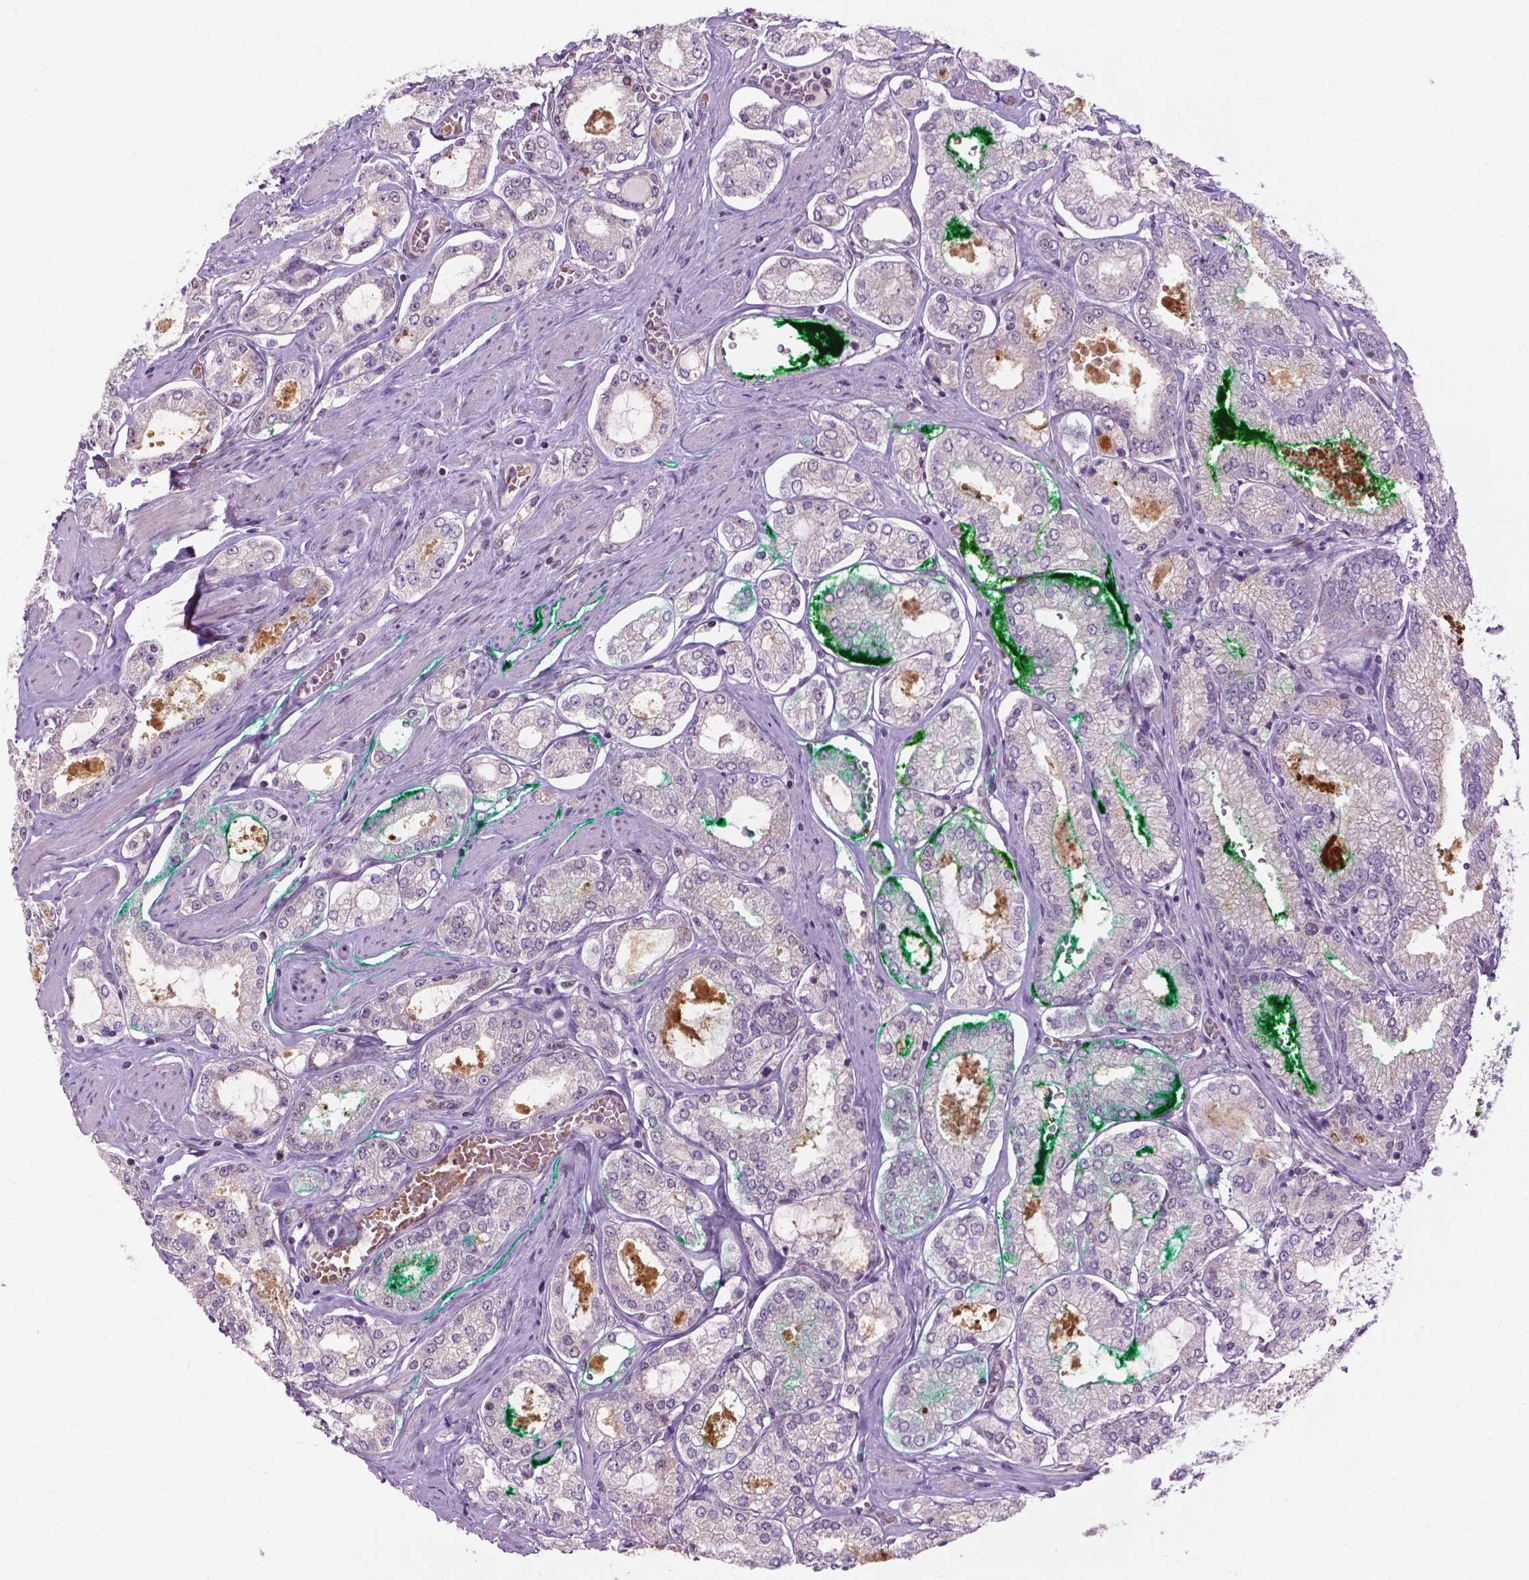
{"staining": {"intensity": "negative", "quantity": "none", "location": "none"}, "tissue": "prostate cancer", "cell_type": "Tumor cells", "image_type": "cancer", "snomed": [{"axis": "morphology", "description": "Adenocarcinoma, High grade"}, {"axis": "topography", "description": "Prostate"}], "caption": "This is an immunohistochemistry micrograph of human prostate cancer. There is no positivity in tumor cells.", "gene": "ZNF41", "patient": {"sex": "male", "age": 68}}